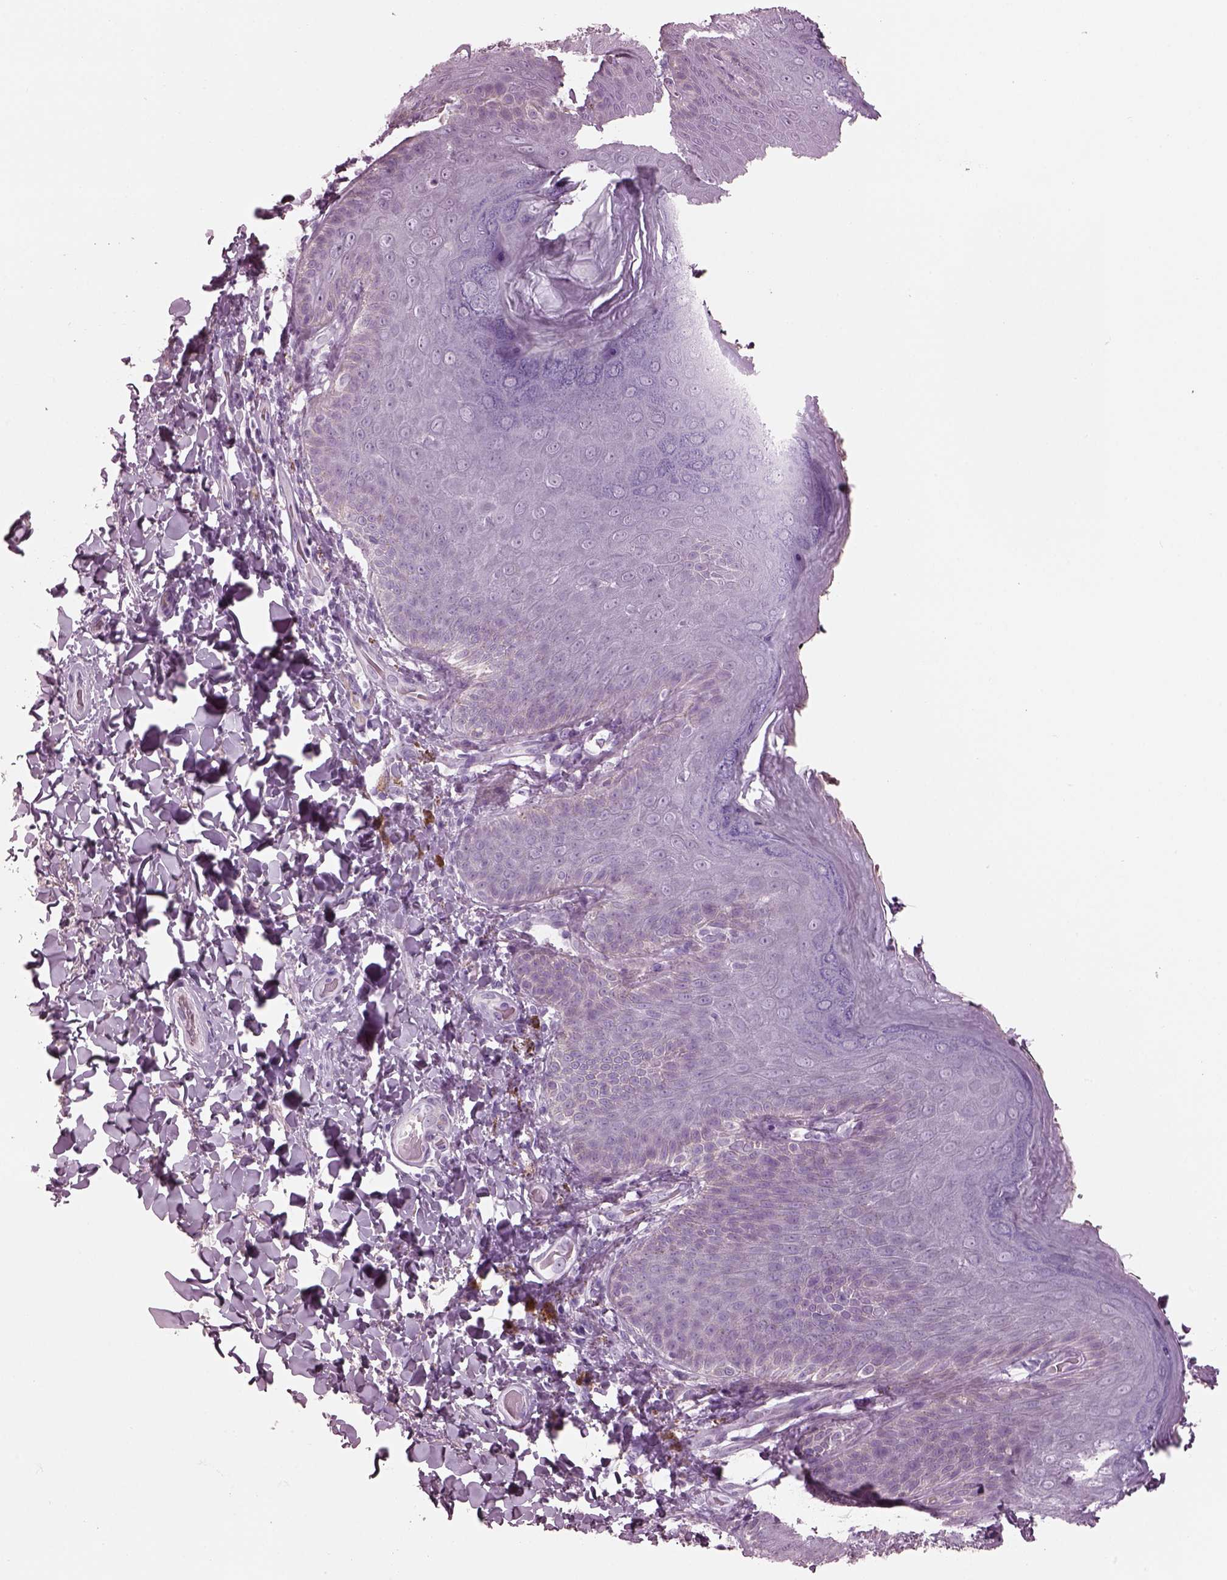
{"staining": {"intensity": "negative", "quantity": "none", "location": "none"}, "tissue": "skin", "cell_type": "Epidermal cells", "image_type": "normal", "snomed": [{"axis": "morphology", "description": "Normal tissue, NOS"}, {"axis": "topography", "description": "Anal"}], "caption": "Skin stained for a protein using IHC reveals no staining epidermal cells.", "gene": "CYLC1", "patient": {"sex": "male", "age": 53}}